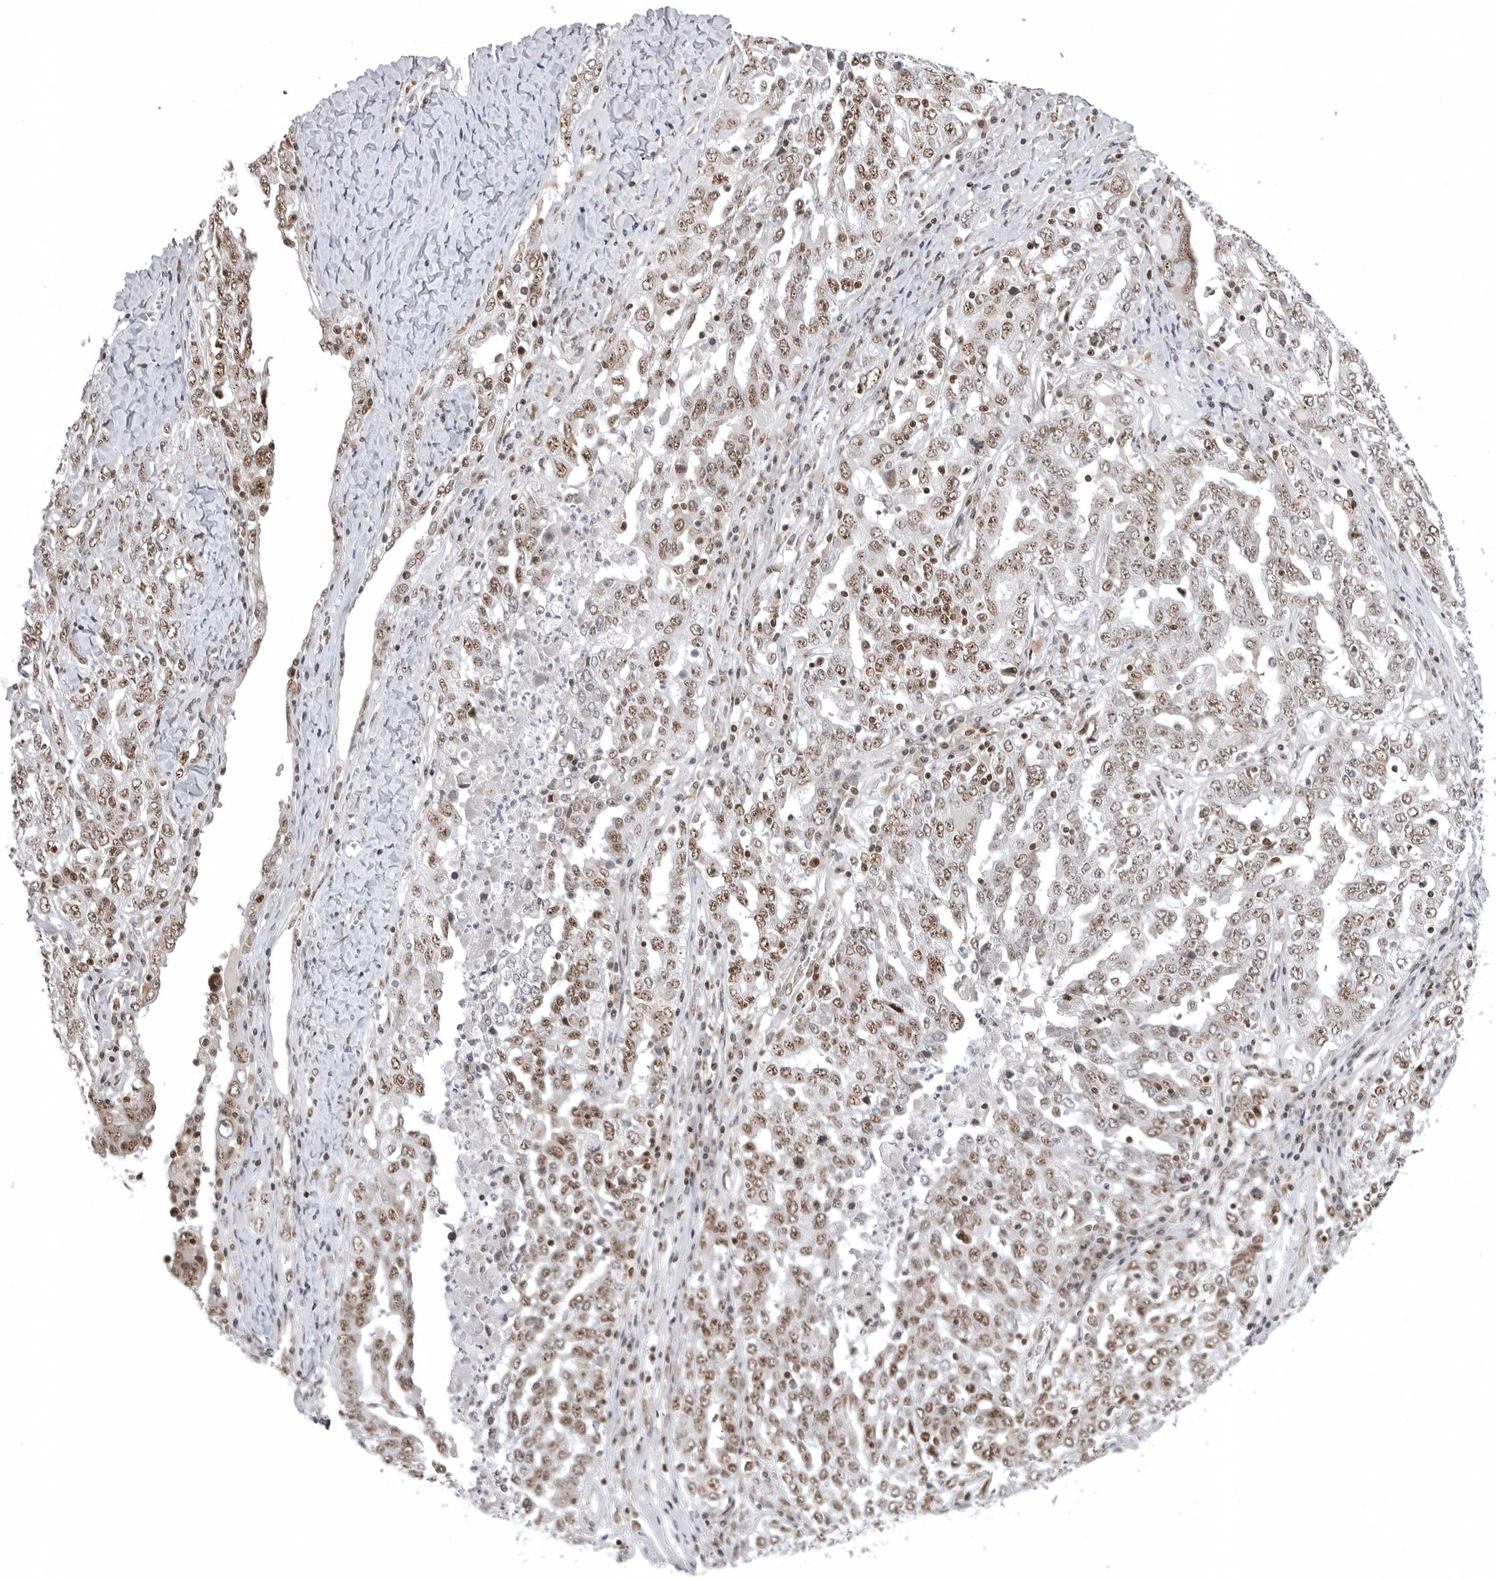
{"staining": {"intensity": "moderate", "quantity": ">75%", "location": "nuclear"}, "tissue": "ovarian cancer", "cell_type": "Tumor cells", "image_type": "cancer", "snomed": [{"axis": "morphology", "description": "Carcinoma, endometroid"}, {"axis": "topography", "description": "Ovary"}], "caption": "Protein staining reveals moderate nuclear staining in about >75% of tumor cells in ovarian cancer (endometroid carcinoma).", "gene": "WRAP53", "patient": {"sex": "female", "age": 62}}